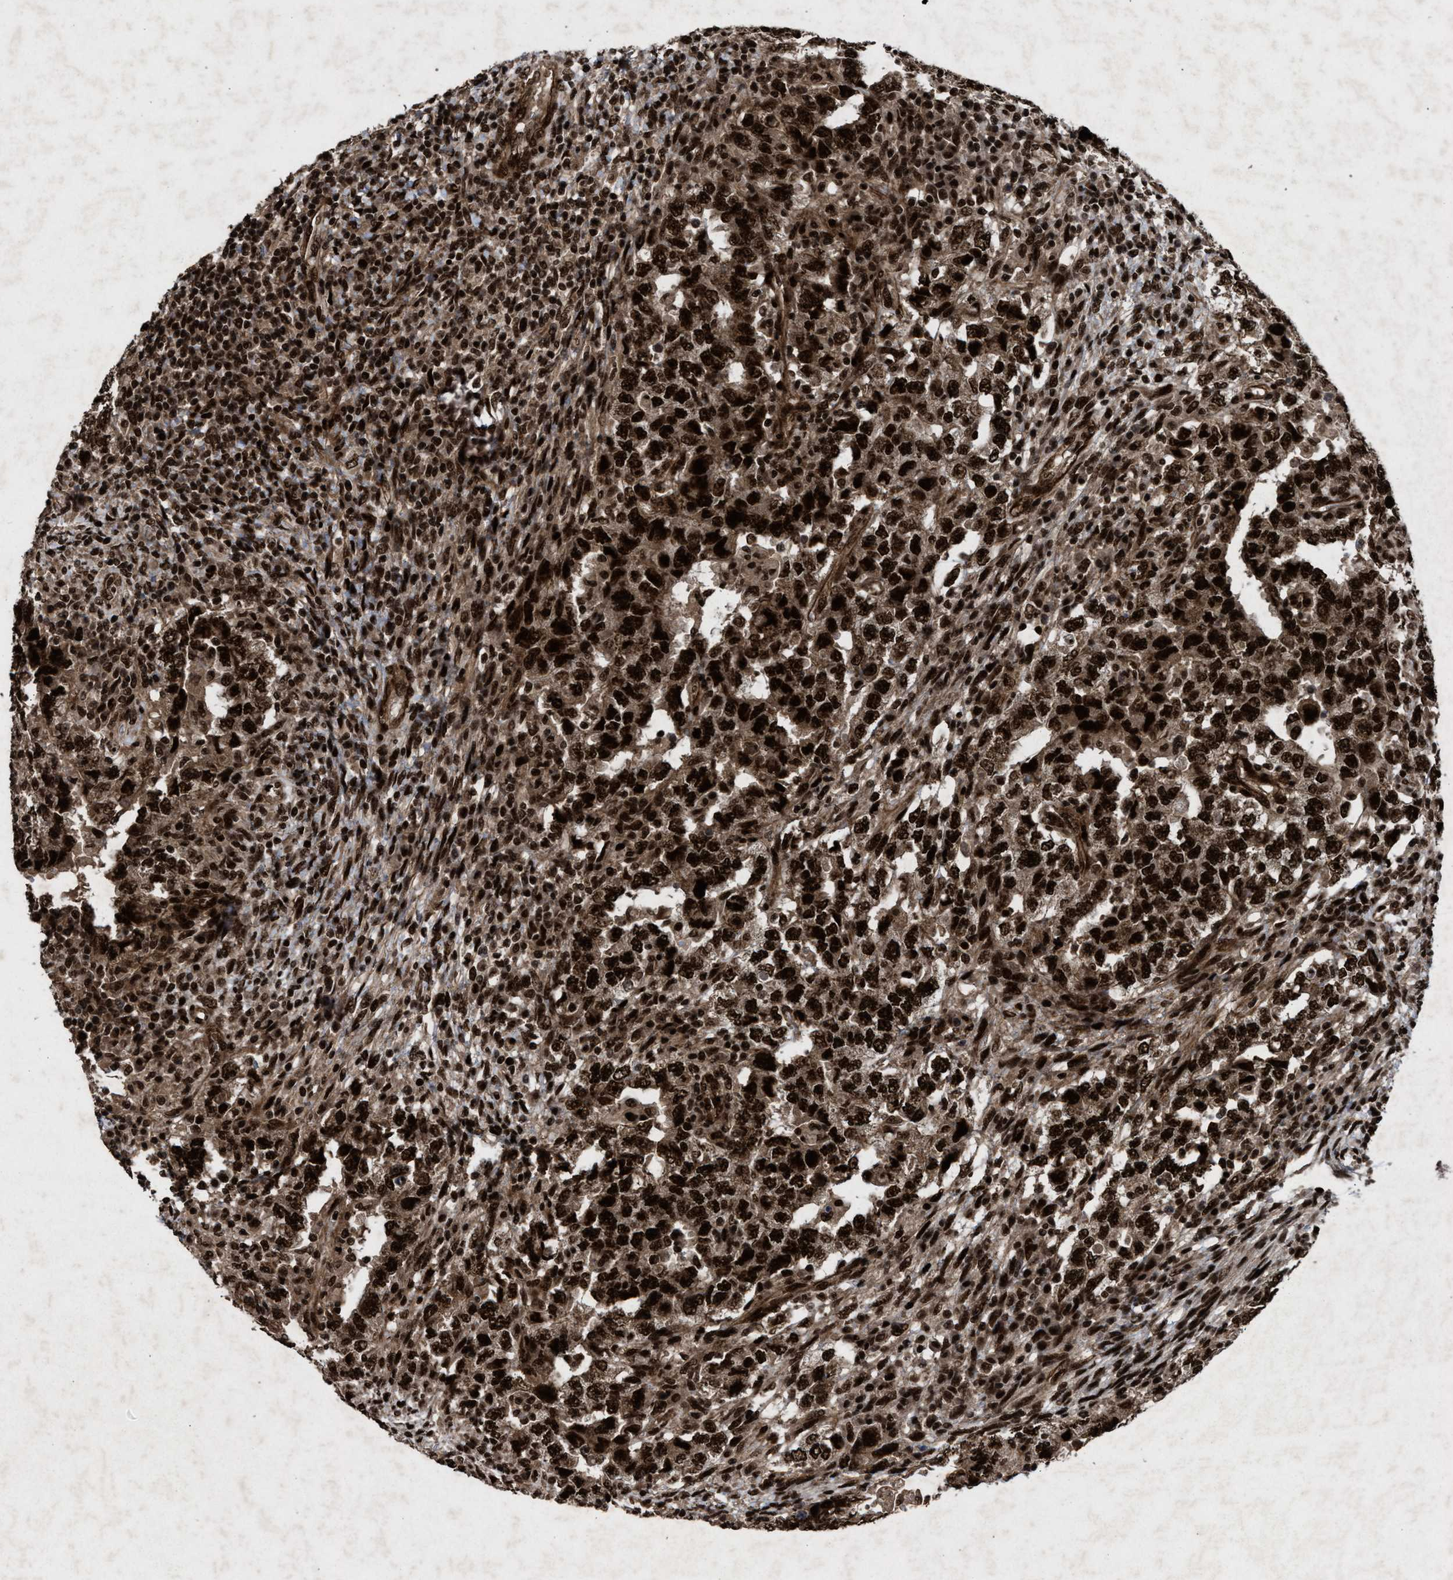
{"staining": {"intensity": "strong", "quantity": ">75%", "location": "nuclear"}, "tissue": "testis cancer", "cell_type": "Tumor cells", "image_type": "cancer", "snomed": [{"axis": "morphology", "description": "Carcinoma, Embryonal, NOS"}, {"axis": "topography", "description": "Testis"}], "caption": "A photomicrograph showing strong nuclear staining in about >75% of tumor cells in embryonal carcinoma (testis), as visualized by brown immunohistochemical staining.", "gene": "WIZ", "patient": {"sex": "male", "age": 26}}